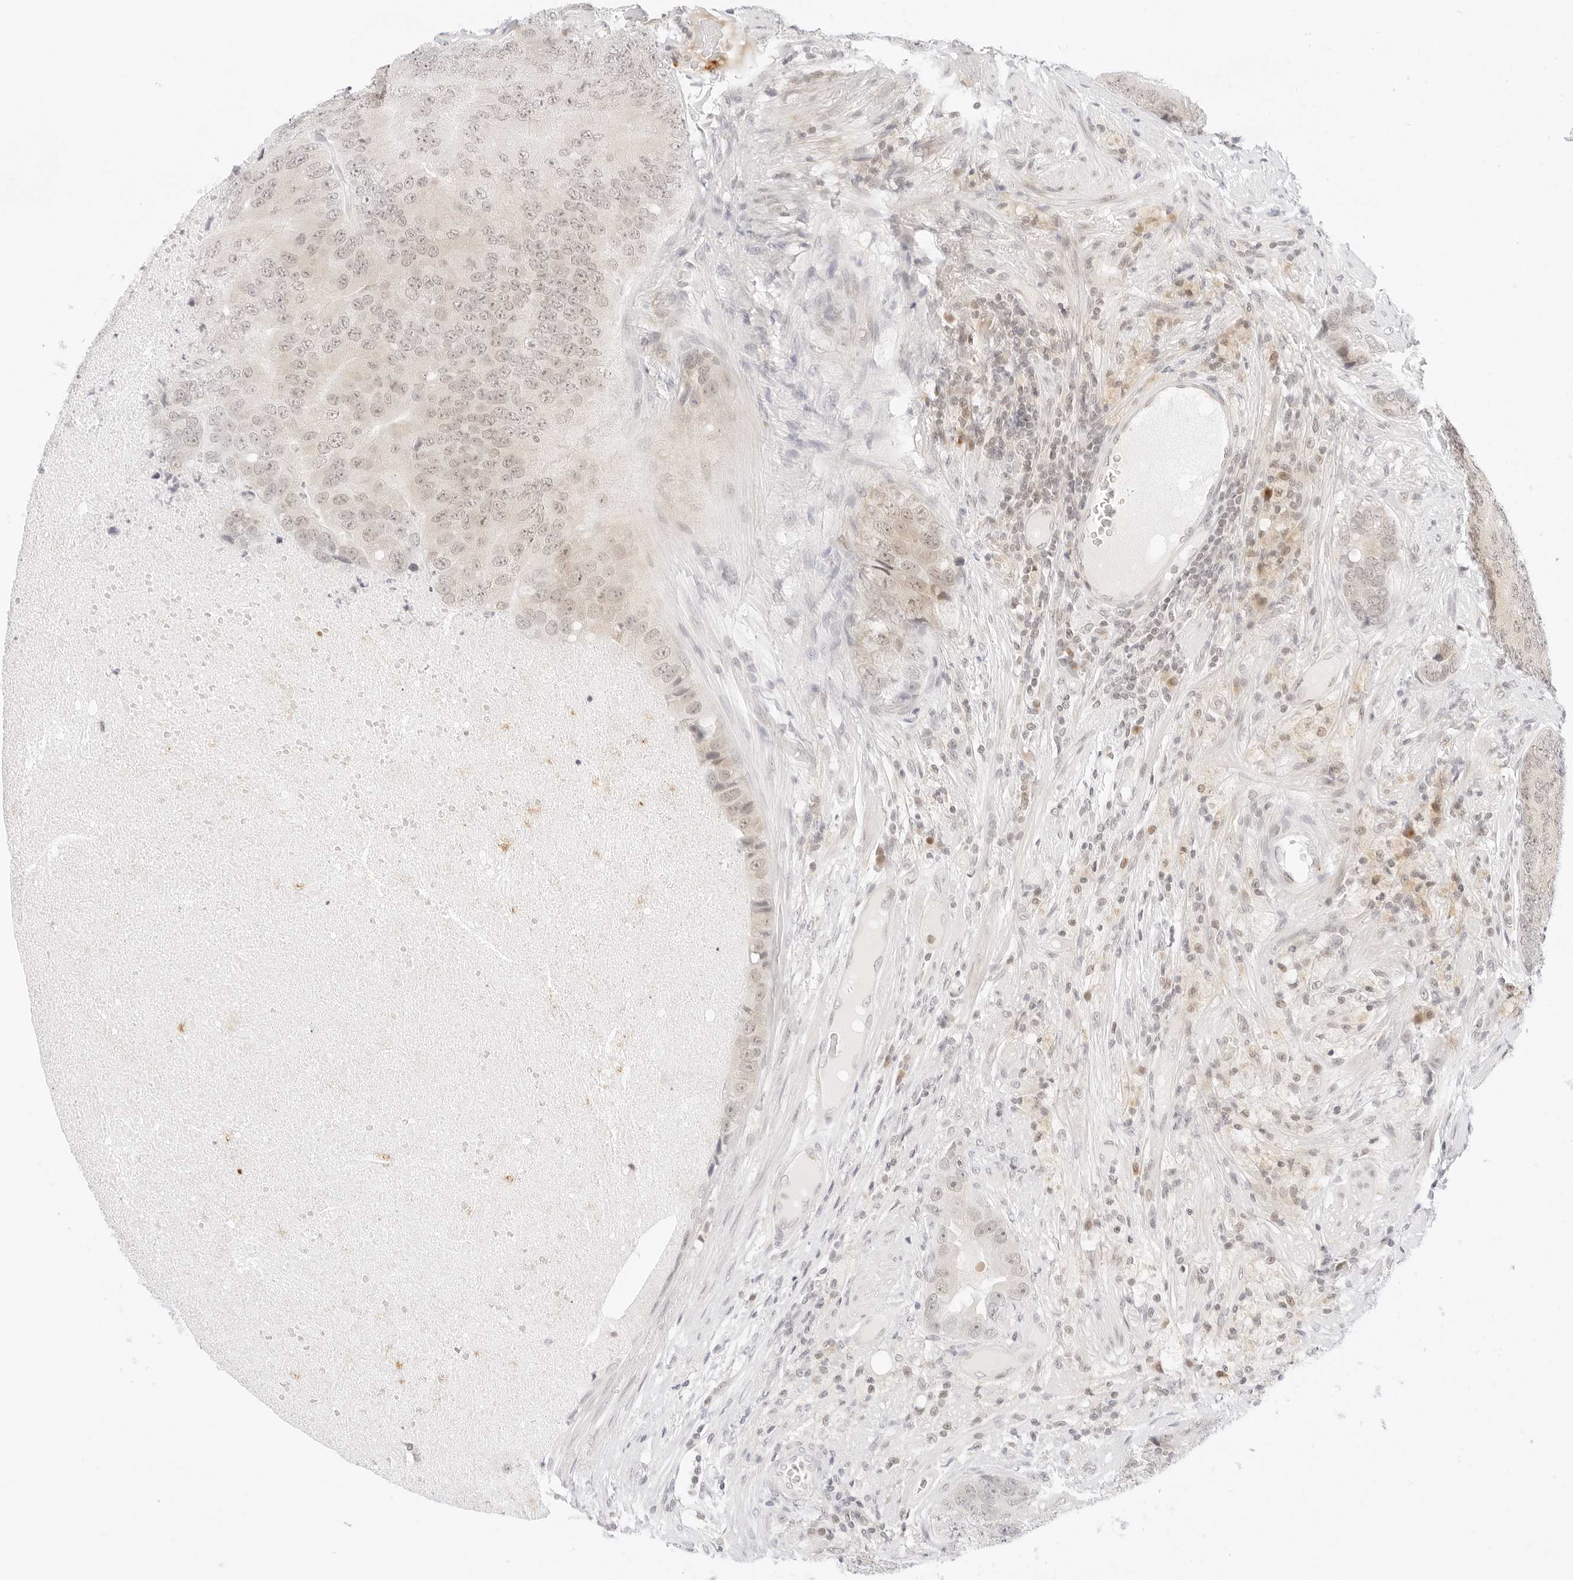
{"staining": {"intensity": "negative", "quantity": "none", "location": "none"}, "tissue": "prostate cancer", "cell_type": "Tumor cells", "image_type": "cancer", "snomed": [{"axis": "morphology", "description": "Adenocarcinoma, High grade"}, {"axis": "topography", "description": "Prostate"}], "caption": "Adenocarcinoma (high-grade) (prostate) was stained to show a protein in brown. There is no significant expression in tumor cells.", "gene": "POLR3C", "patient": {"sex": "male", "age": 70}}